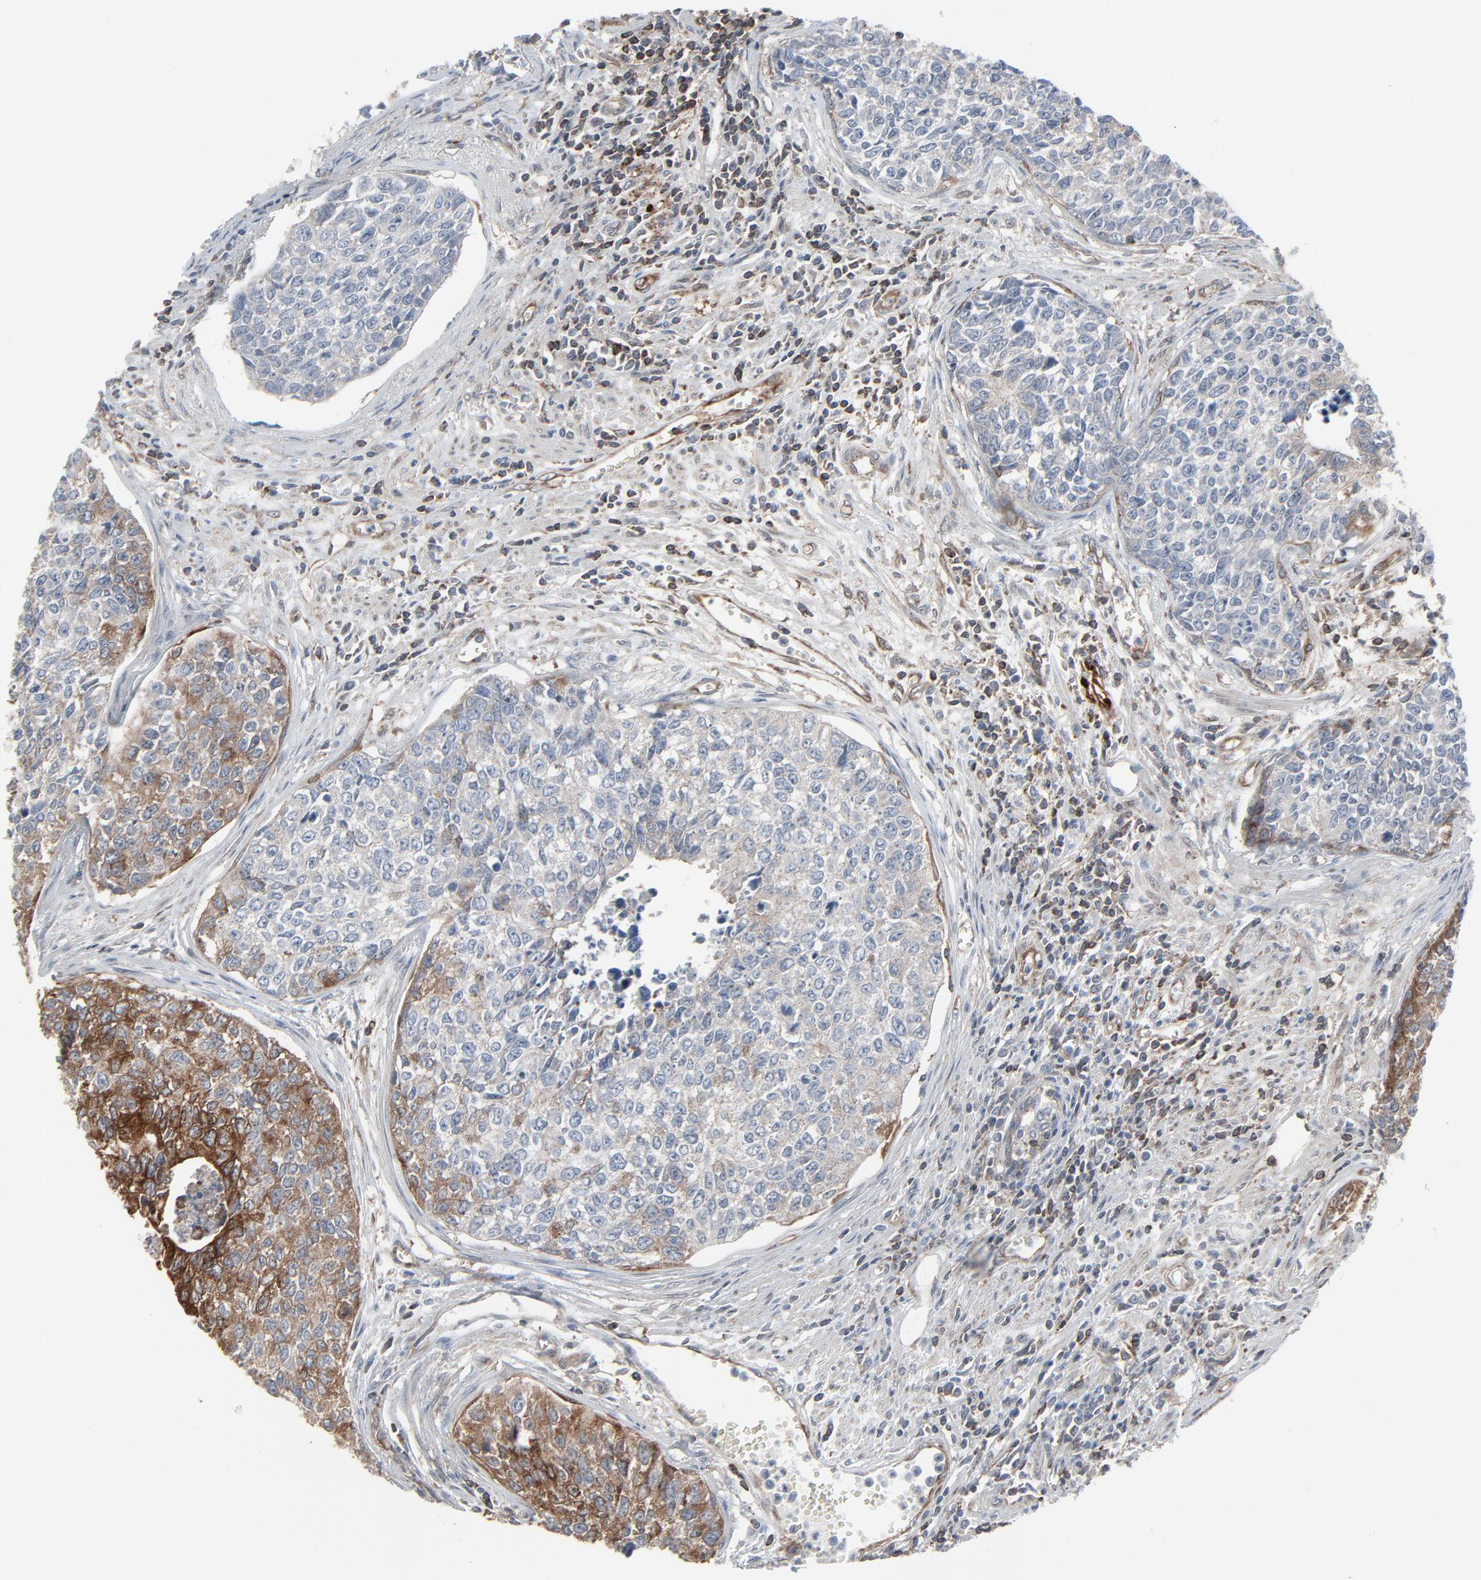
{"staining": {"intensity": "moderate", "quantity": "<25%", "location": "cytoplasmic/membranous"}, "tissue": "urothelial cancer", "cell_type": "Tumor cells", "image_type": "cancer", "snomed": [{"axis": "morphology", "description": "Urothelial carcinoma, High grade"}, {"axis": "topography", "description": "Urinary bladder"}], "caption": "This photomicrograph exhibits high-grade urothelial carcinoma stained with IHC to label a protein in brown. The cytoplasmic/membranous of tumor cells show moderate positivity for the protein. Nuclei are counter-stained blue.", "gene": "OPTN", "patient": {"sex": "male", "age": 81}}